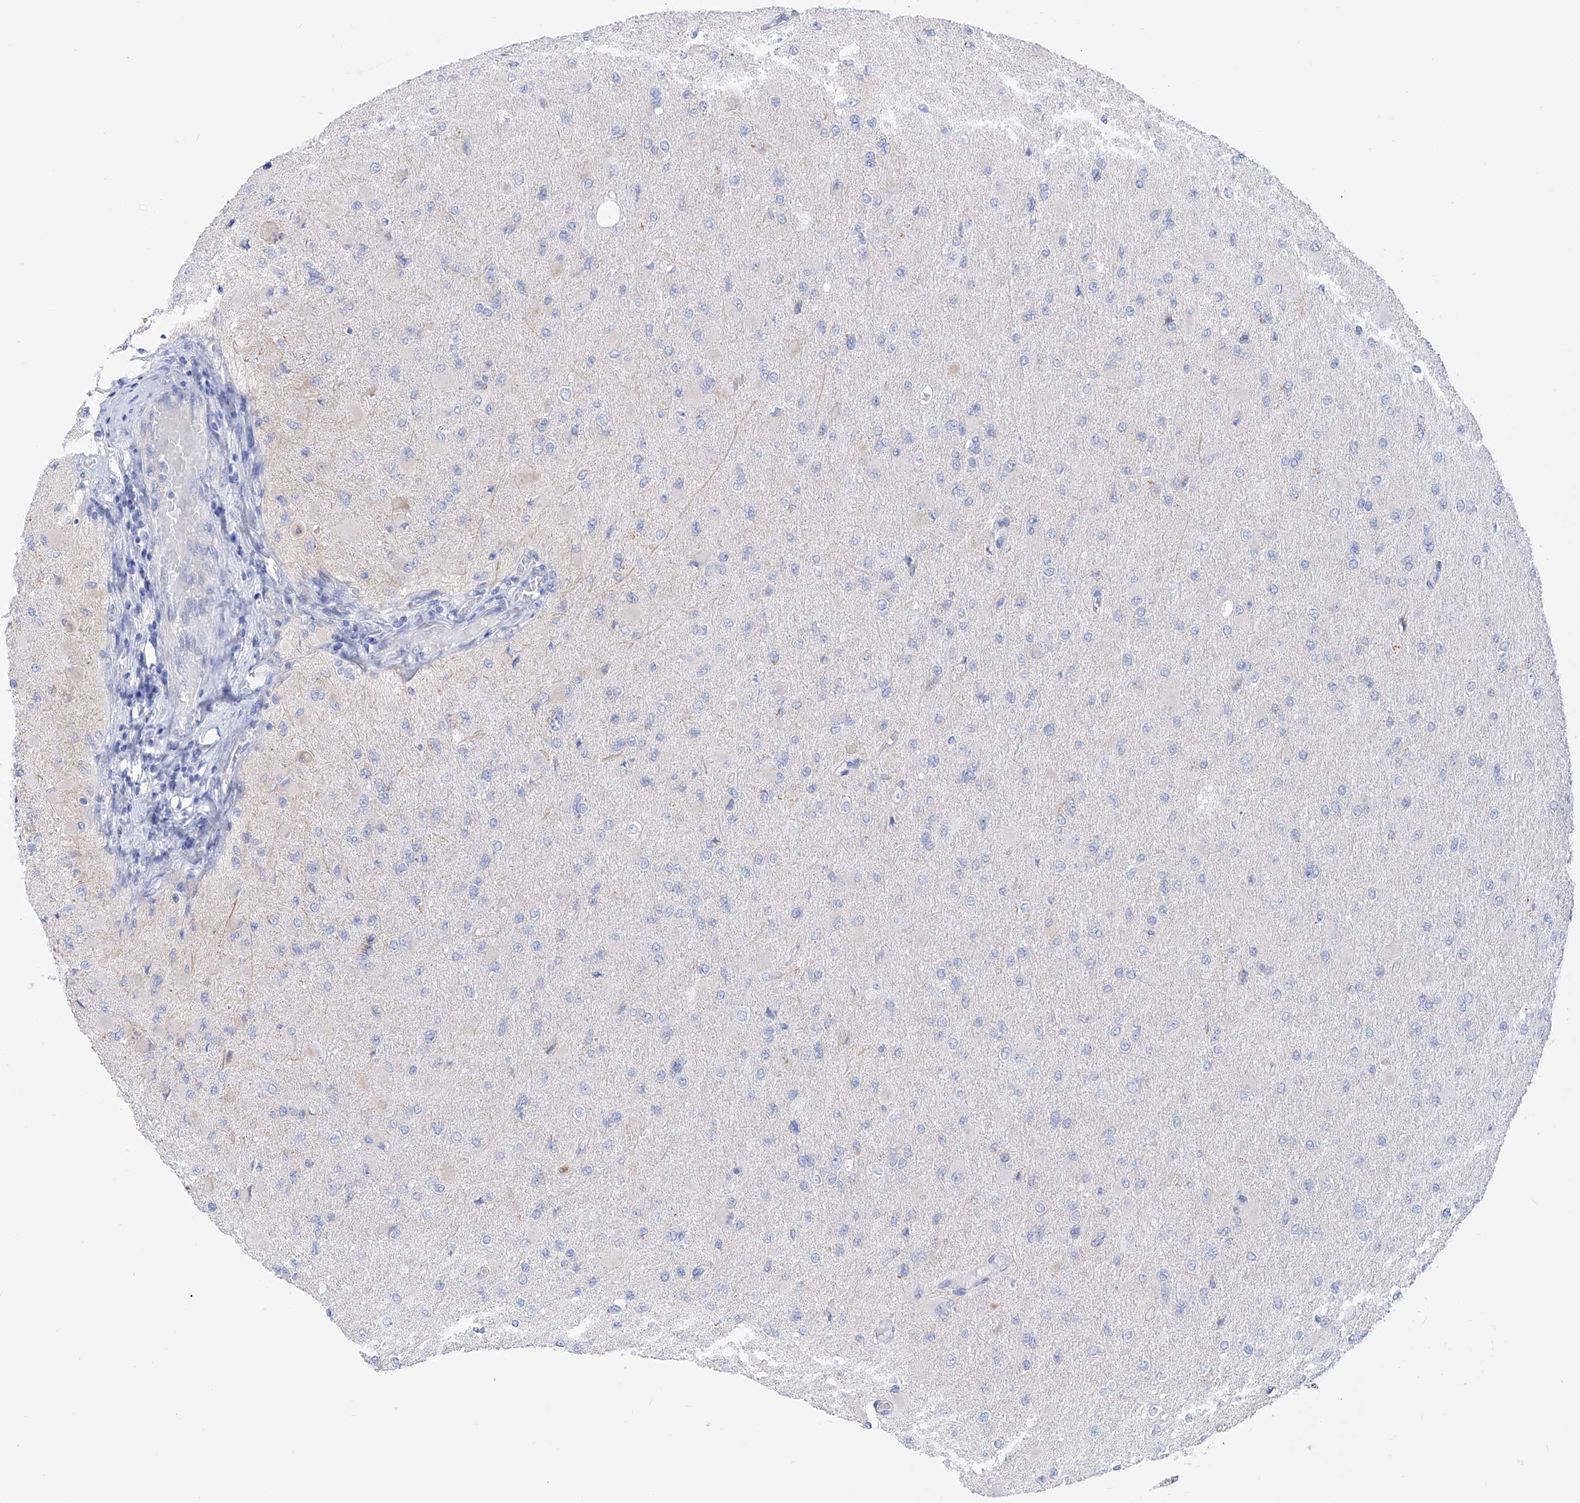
{"staining": {"intensity": "negative", "quantity": "none", "location": "none"}, "tissue": "glioma", "cell_type": "Tumor cells", "image_type": "cancer", "snomed": [{"axis": "morphology", "description": "Glioma, malignant, High grade"}, {"axis": "topography", "description": "Cerebral cortex"}], "caption": "High magnification brightfield microscopy of glioma stained with DAB (3,3'-diaminobenzidine) (brown) and counterstained with hematoxylin (blue): tumor cells show no significant expression.", "gene": "FLG", "patient": {"sex": "female", "age": 36}}